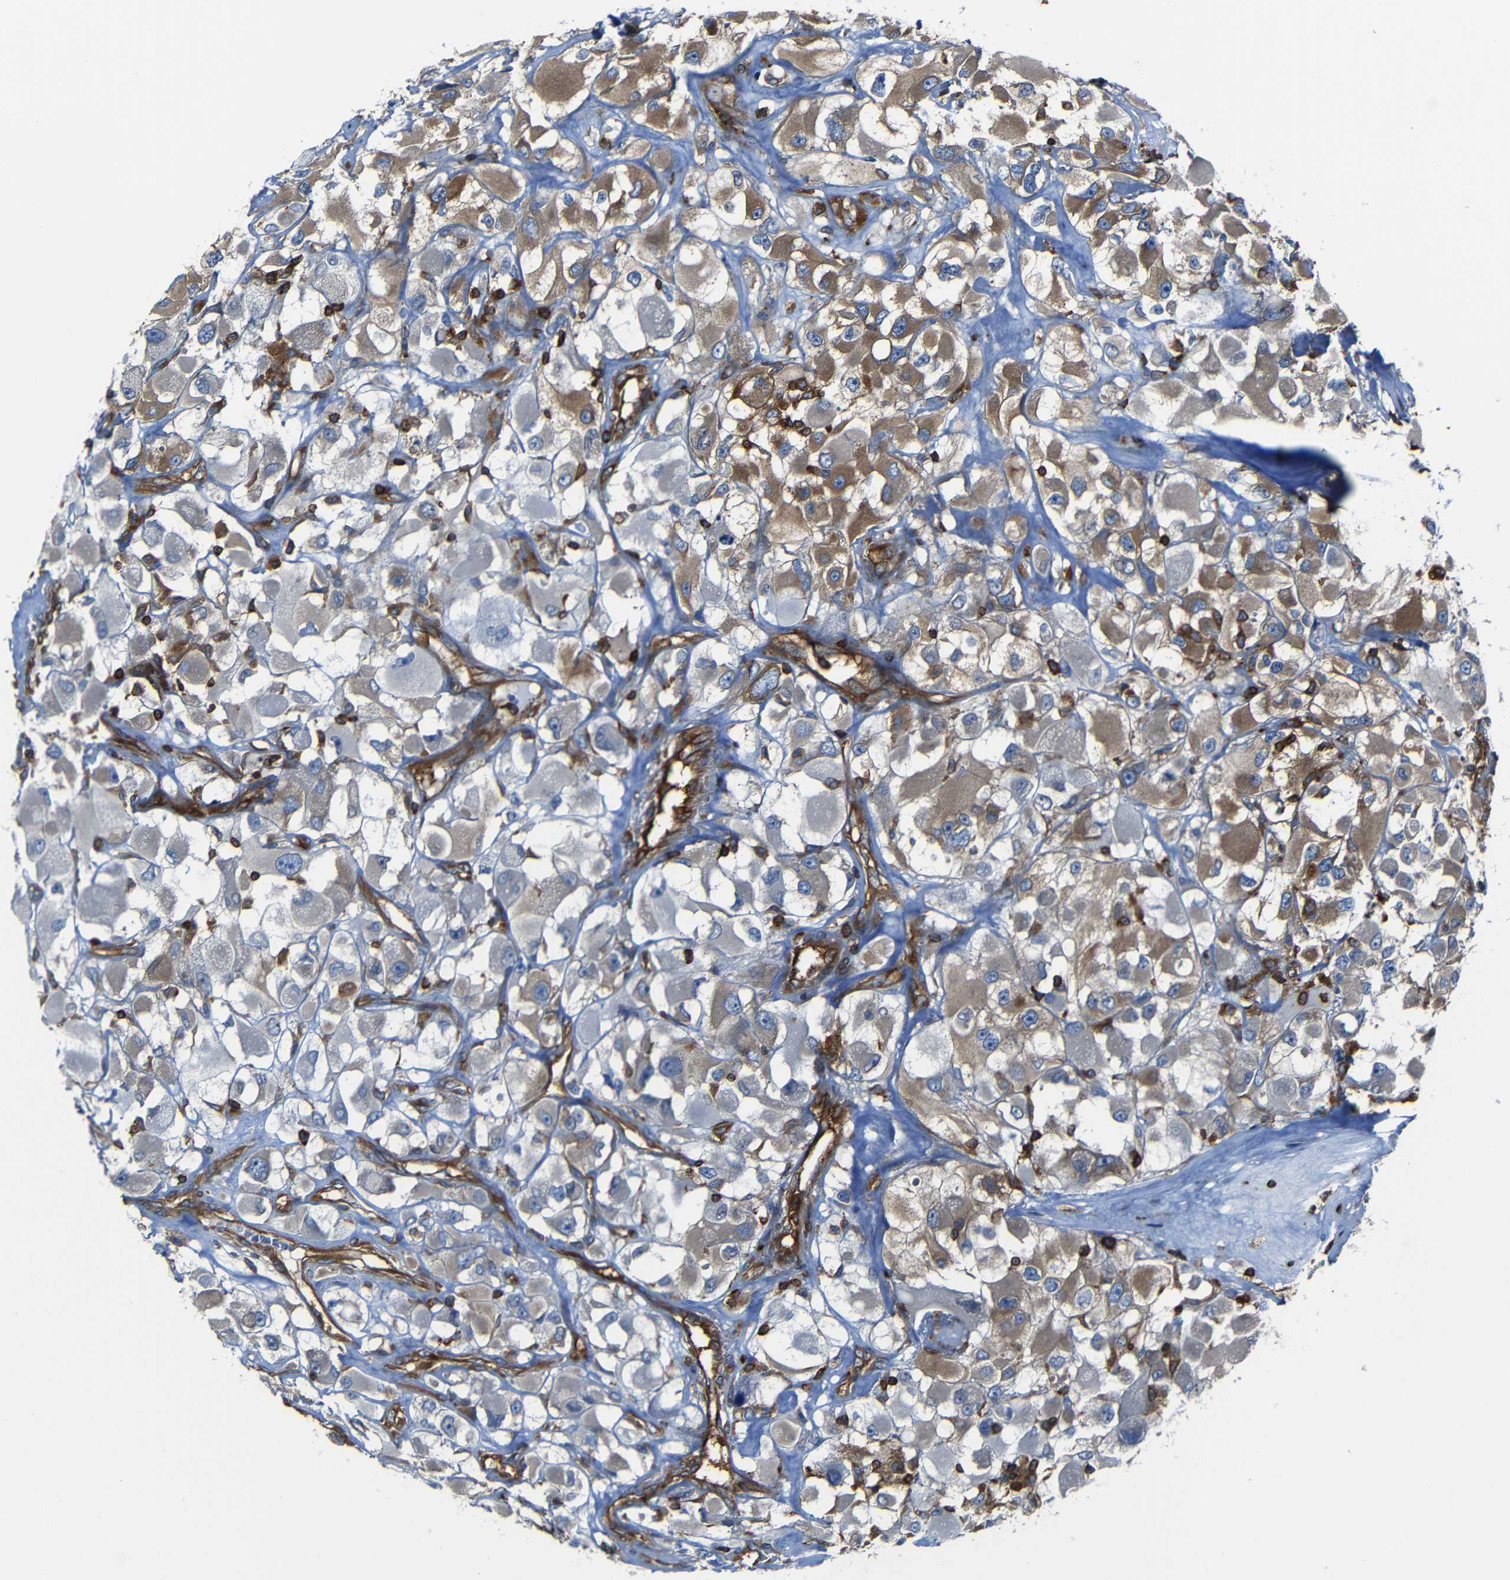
{"staining": {"intensity": "moderate", "quantity": ">75%", "location": "cytoplasmic/membranous"}, "tissue": "renal cancer", "cell_type": "Tumor cells", "image_type": "cancer", "snomed": [{"axis": "morphology", "description": "Adenocarcinoma, NOS"}, {"axis": "topography", "description": "Kidney"}], "caption": "DAB (3,3'-diaminobenzidine) immunohistochemical staining of renal cancer displays moderate cytoplasmic/membranous protein staining in about >75% of tumor cells.", "gene": "ARHGEF1", "patient": {"sex": "female", "age": 52}}